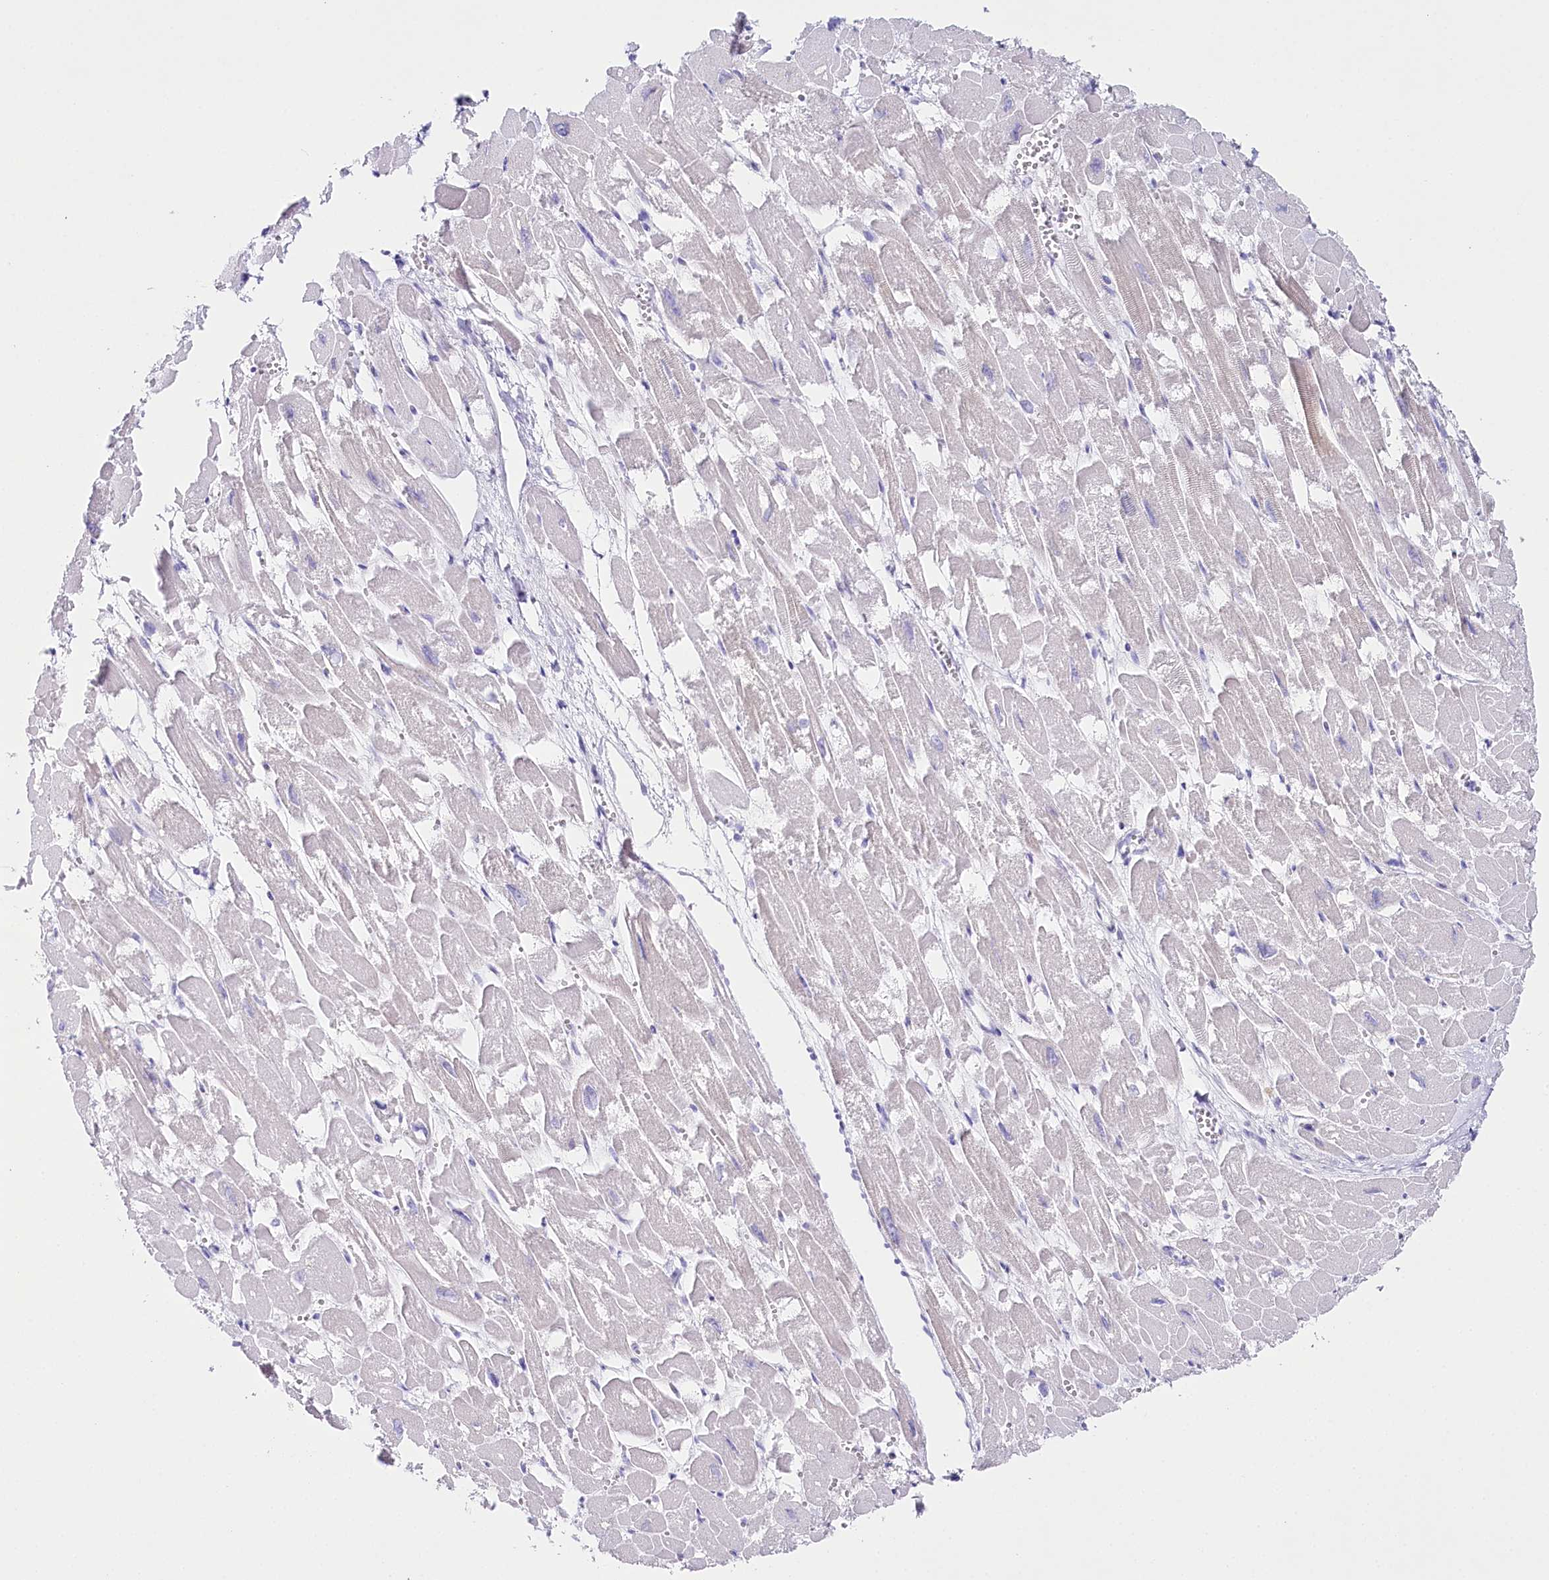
{"staining": {"intensity": "negative", "quantity": "none", "location": "none"}, "tissue": "heart muscle", "cell_type": "Cardiomyocytes", "image_type": "normal", "snomed": [{"axis": "morphology", "description": "Normal tissue, NOS"}, {"axis": "topography", "description": "Heart"}], "caption": "IHC photomicrograph of unremarkable heart muscle: heart muscle stained with DAB (3,3'-diaminobenzidine) reveals no significant protein expression in cardiomyocytes. (Stains: DAB immunohistochemistry with hematoxylin counter stain, Microscopy: brightfield microscopy at high magnification).", "gene": "CSN3", "patient": {"sex": "male", "age": 54}}